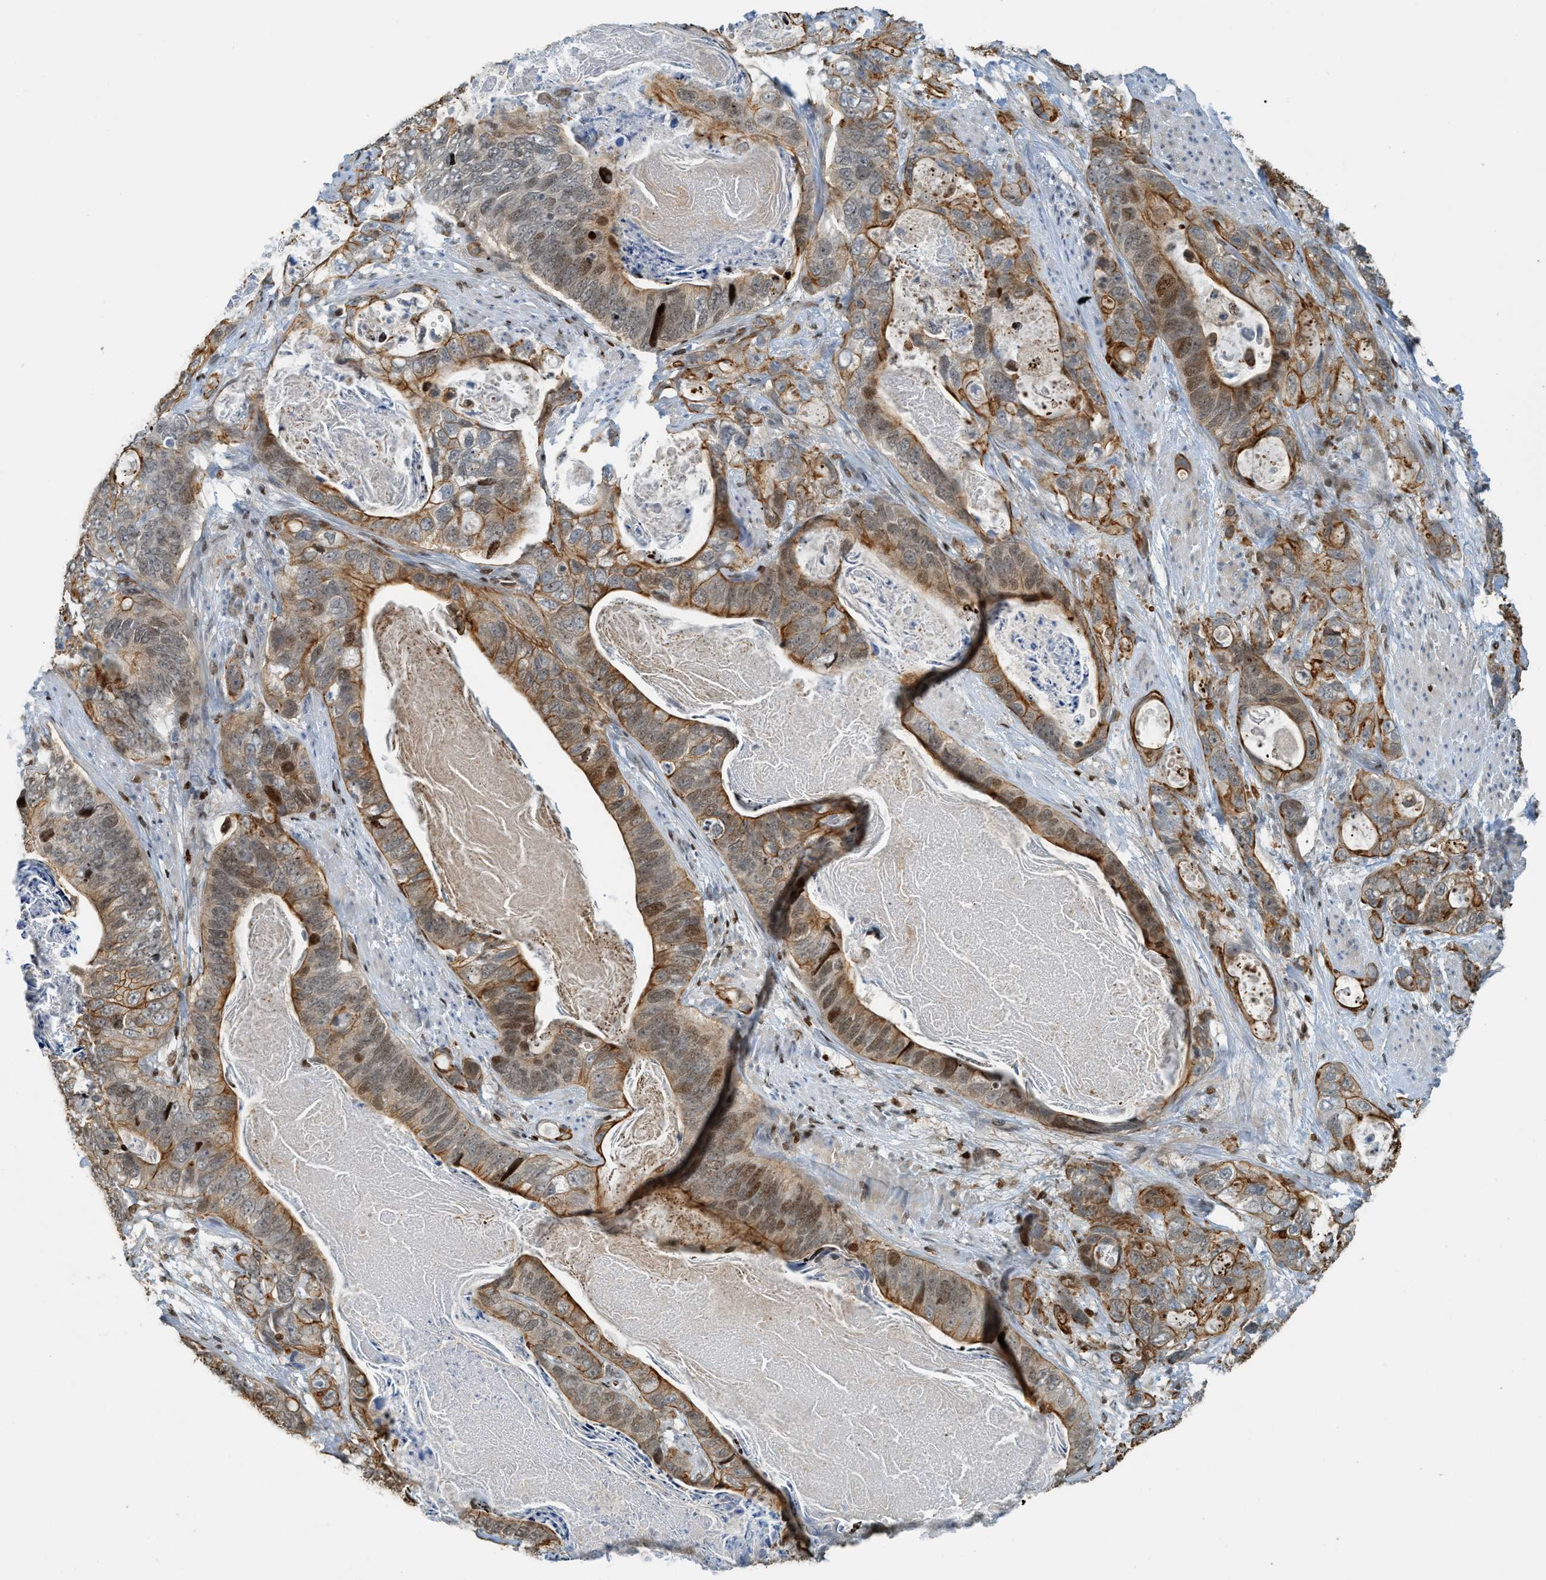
{"staining": {"intensity": "moderate", "quantity": ">75%", "location": "cytoplasmic/membranous,nuclear"}, "tissue": "stomach cancer", "cell_type": "Tumor cells", "image_type": "cancer", "snomed": [{"axis": "morphology", "description": "Adenocarcinoma, NOS"}, {"axis": "topography", "description": "Stomach"}], "caption": "Protein expression by IHC demonstrates moderate cytoplasmic/membranous and nuclear expression in approximately >75% of tumor cells in stomach cancer.", "gene": "SH3D19", "patient": {"sex": "female", "age": 89}}